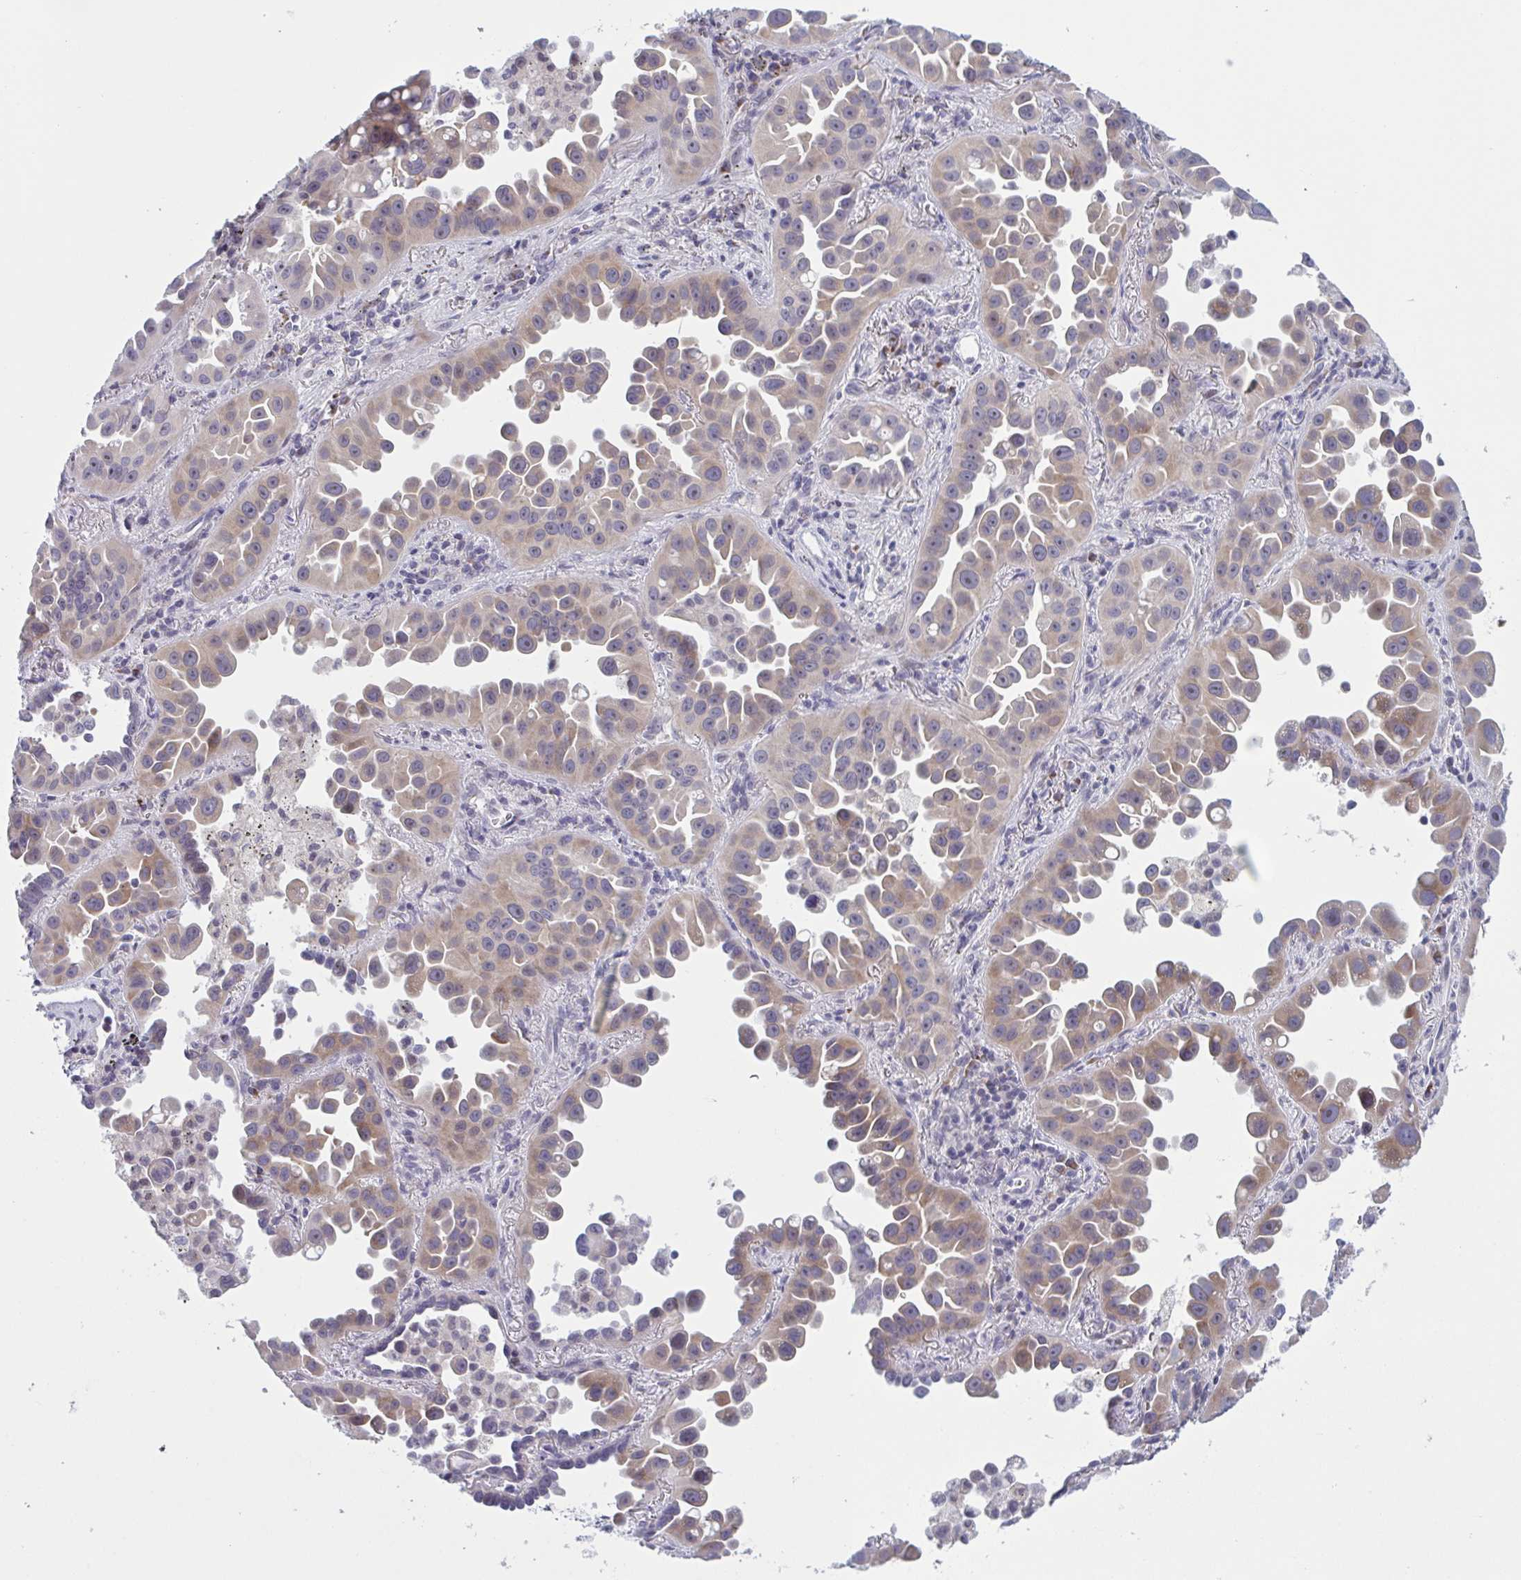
{"staining": {"intensity": "weak", "quantity": "25%-75%", "location": "cytoplasmic/membranous"}, "tissue": "lung cancer", "cell_type": "Tumor cells", "image_type": "cancer", "snomed": [{"axis": "morphology", "description": "Adenocarcinoma, NOS"}, {"axis": "topography", "description": "Lung"}], "caption": "Human lung cancer (adenocarcinoma) stained with a protein marker shows weak staining in tumor cells.", "gene": "HSD11B2", "patient": {"sex": "male", "age": 68}}